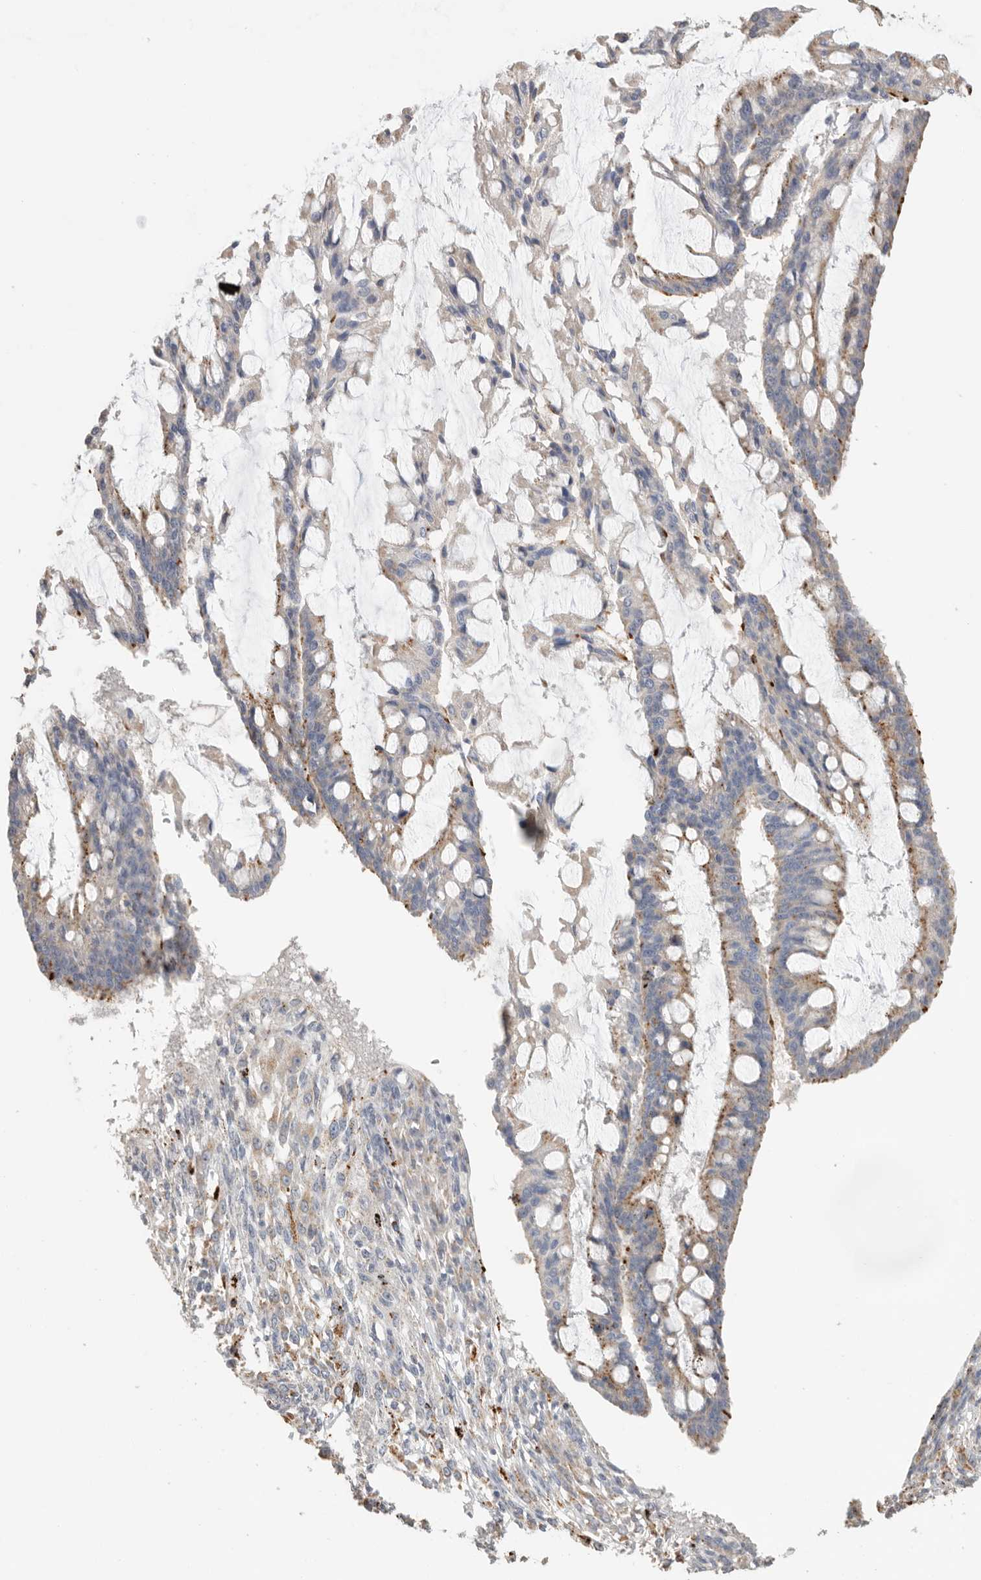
{"staining": {"intensity": "moderate", "quantity": "25%-75%", "location": "cytoplasmic/membranous"}, "tissue": "ovarian cancer", "cell_type": "Tumor cells", "image_type": "cancer", "snomed": [{"axis": "morphology", "description": "Cystadenocarcinoma, mucinous, NOS"}, {"axis": "topography", "description": "Ovary"}], "caption": "About 25%-75% of tumor cells in ovarian cancer display moderate cytoplasmic/membranous protein staining as visualized by brown immunohistochemical staining.", "gene": "GGH", "patient": {"sex": "female", "age": 73}}